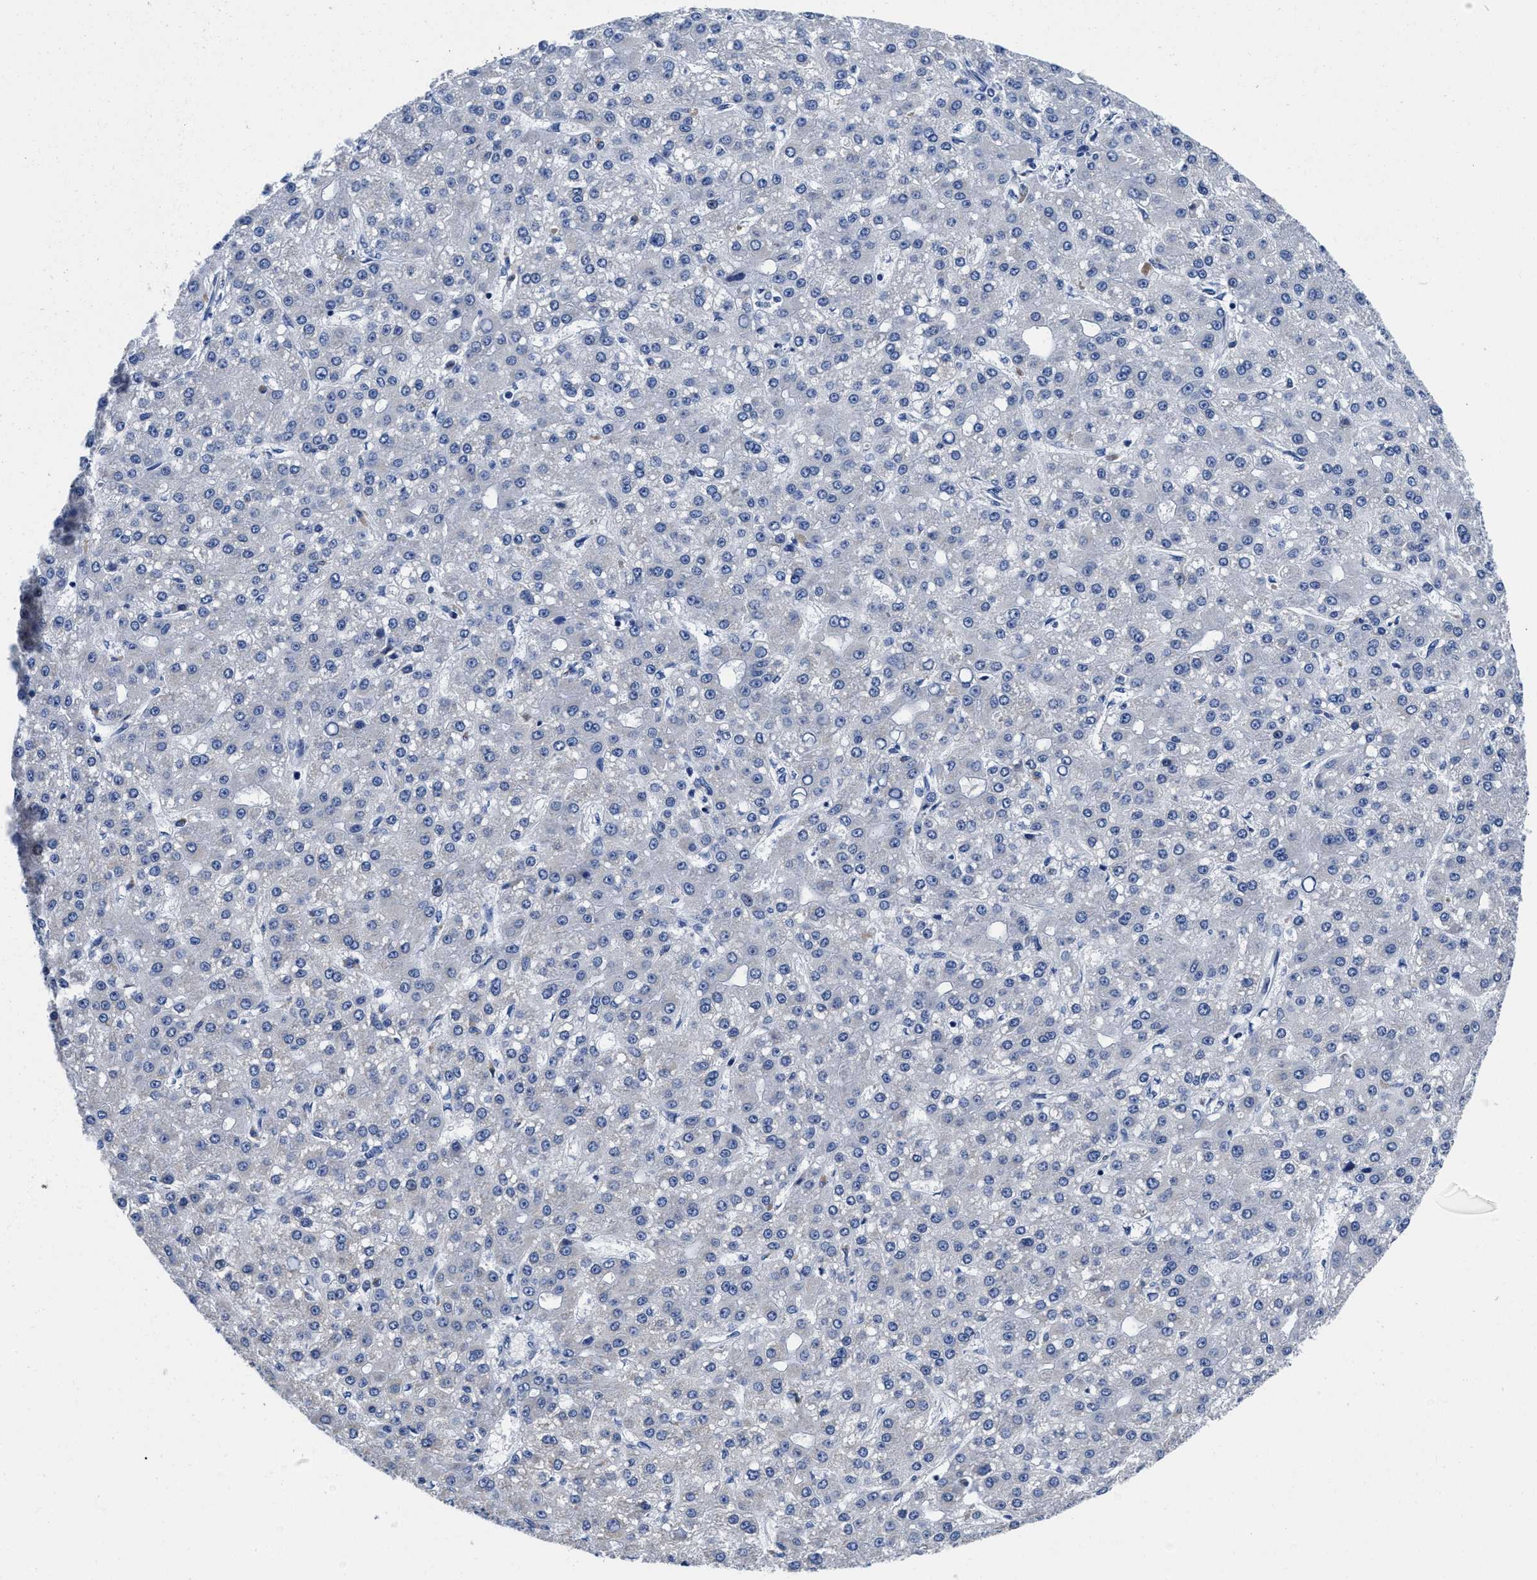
{"staining": {"intensity": "negative", "quantity": "none", "location": "none"}, "tissue": "liver cancer", "cell_type": "Tumor cells", "image_type": "cancer", "snomed": [{"axis": "morphology", "description": "Carcinoma, Hepatocellular, NOS"}, {"axis": "topography", "description": "Liver"}], "caption": "Immunohistochemistry (IHC) of human liver cancer reveals no expression in tumor cells. (DAB immunohistochemistry (IHC) visualized using brightfield microscopy, high magnification).", "gene": "SLC35F1", "patient": {"sex": "male", "age": 67}}